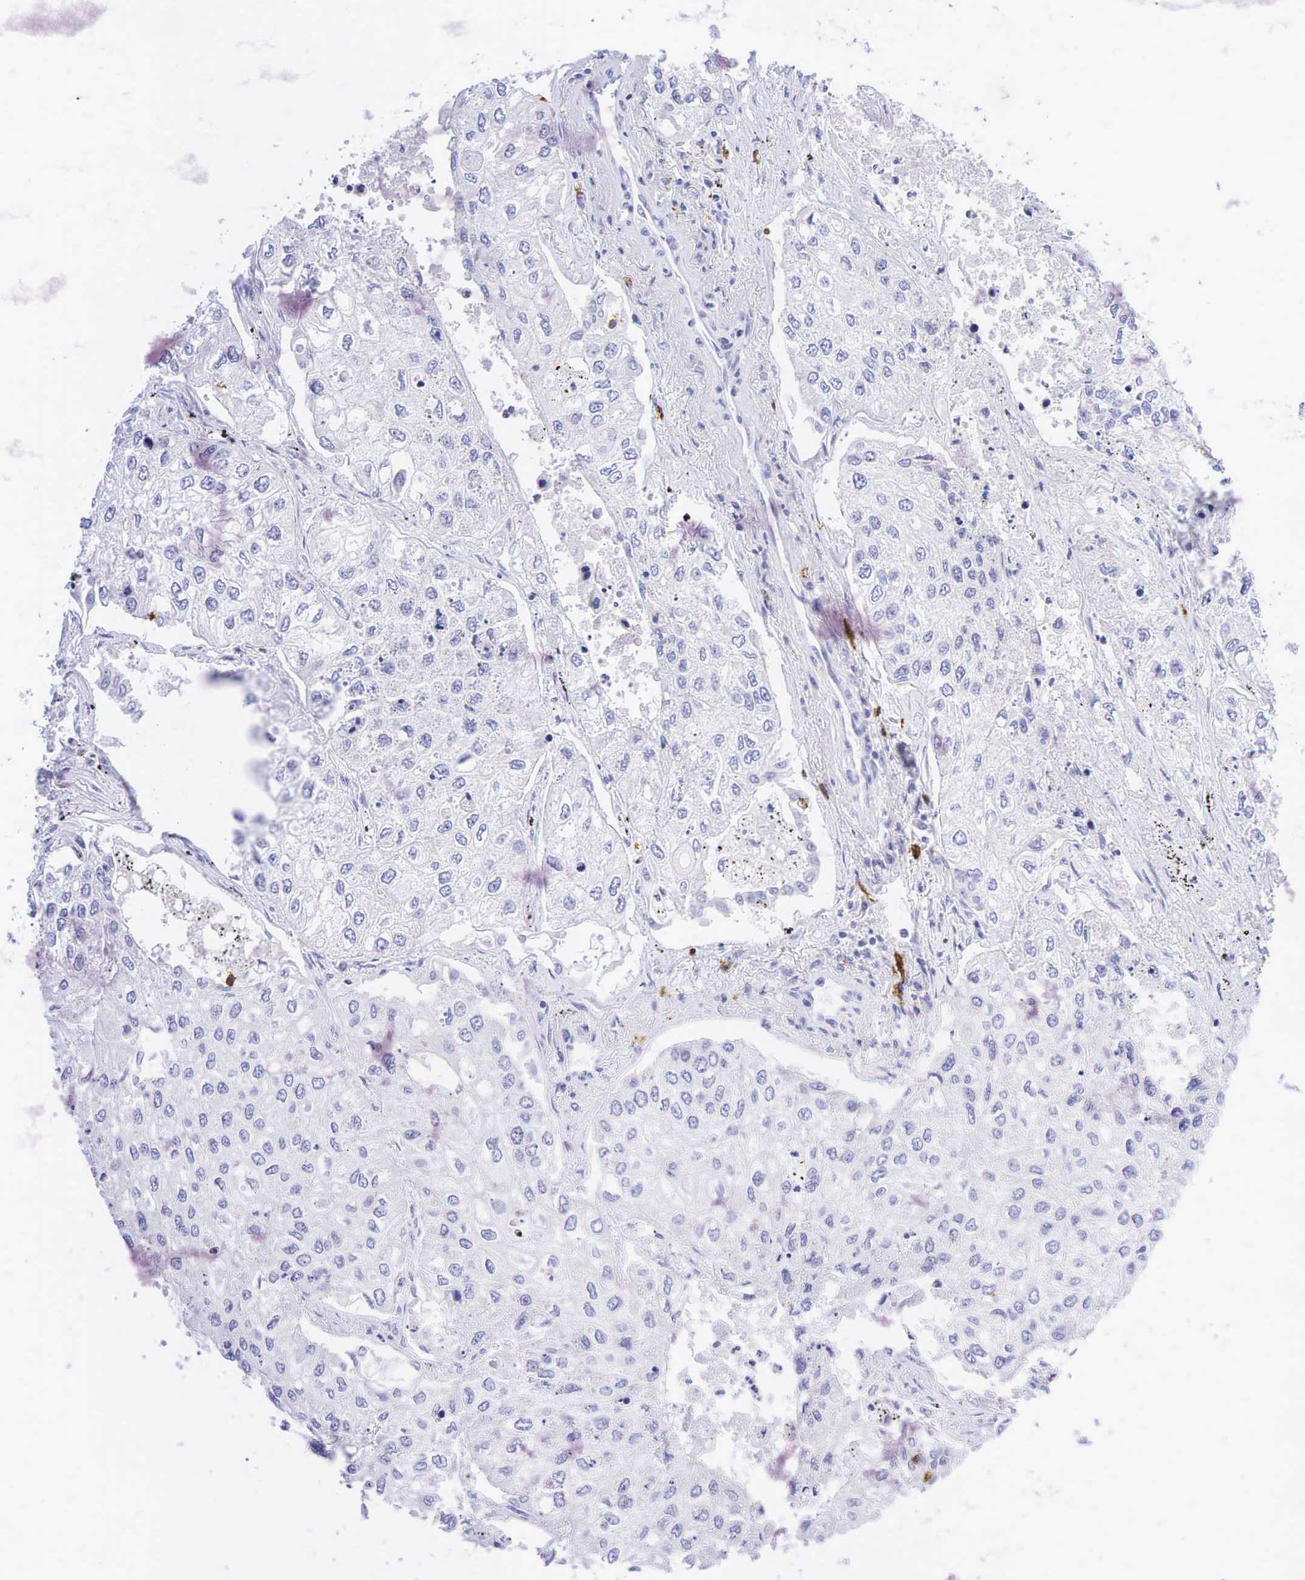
{"staining": {"intensity": "negative", "quantity": "none", "location": "none"}, "tissue": "lung cancer", "cell_type": "Tumor cells", "image_type": "cancer", "snomed": [{"axis": "morphology", "description": "Squamous cell carcinoma, NOS"}, {"axis": "topography", "description": "Lung"}], "caption": "Immunohistochemistry (IHC) photomicrograph of neoplastic tissue: human lung cancer stained with DAB reveals no significant protein positivity in tumor cells.", "gene": "CD8A", "patient": {"sex": "male", "age": 75}}